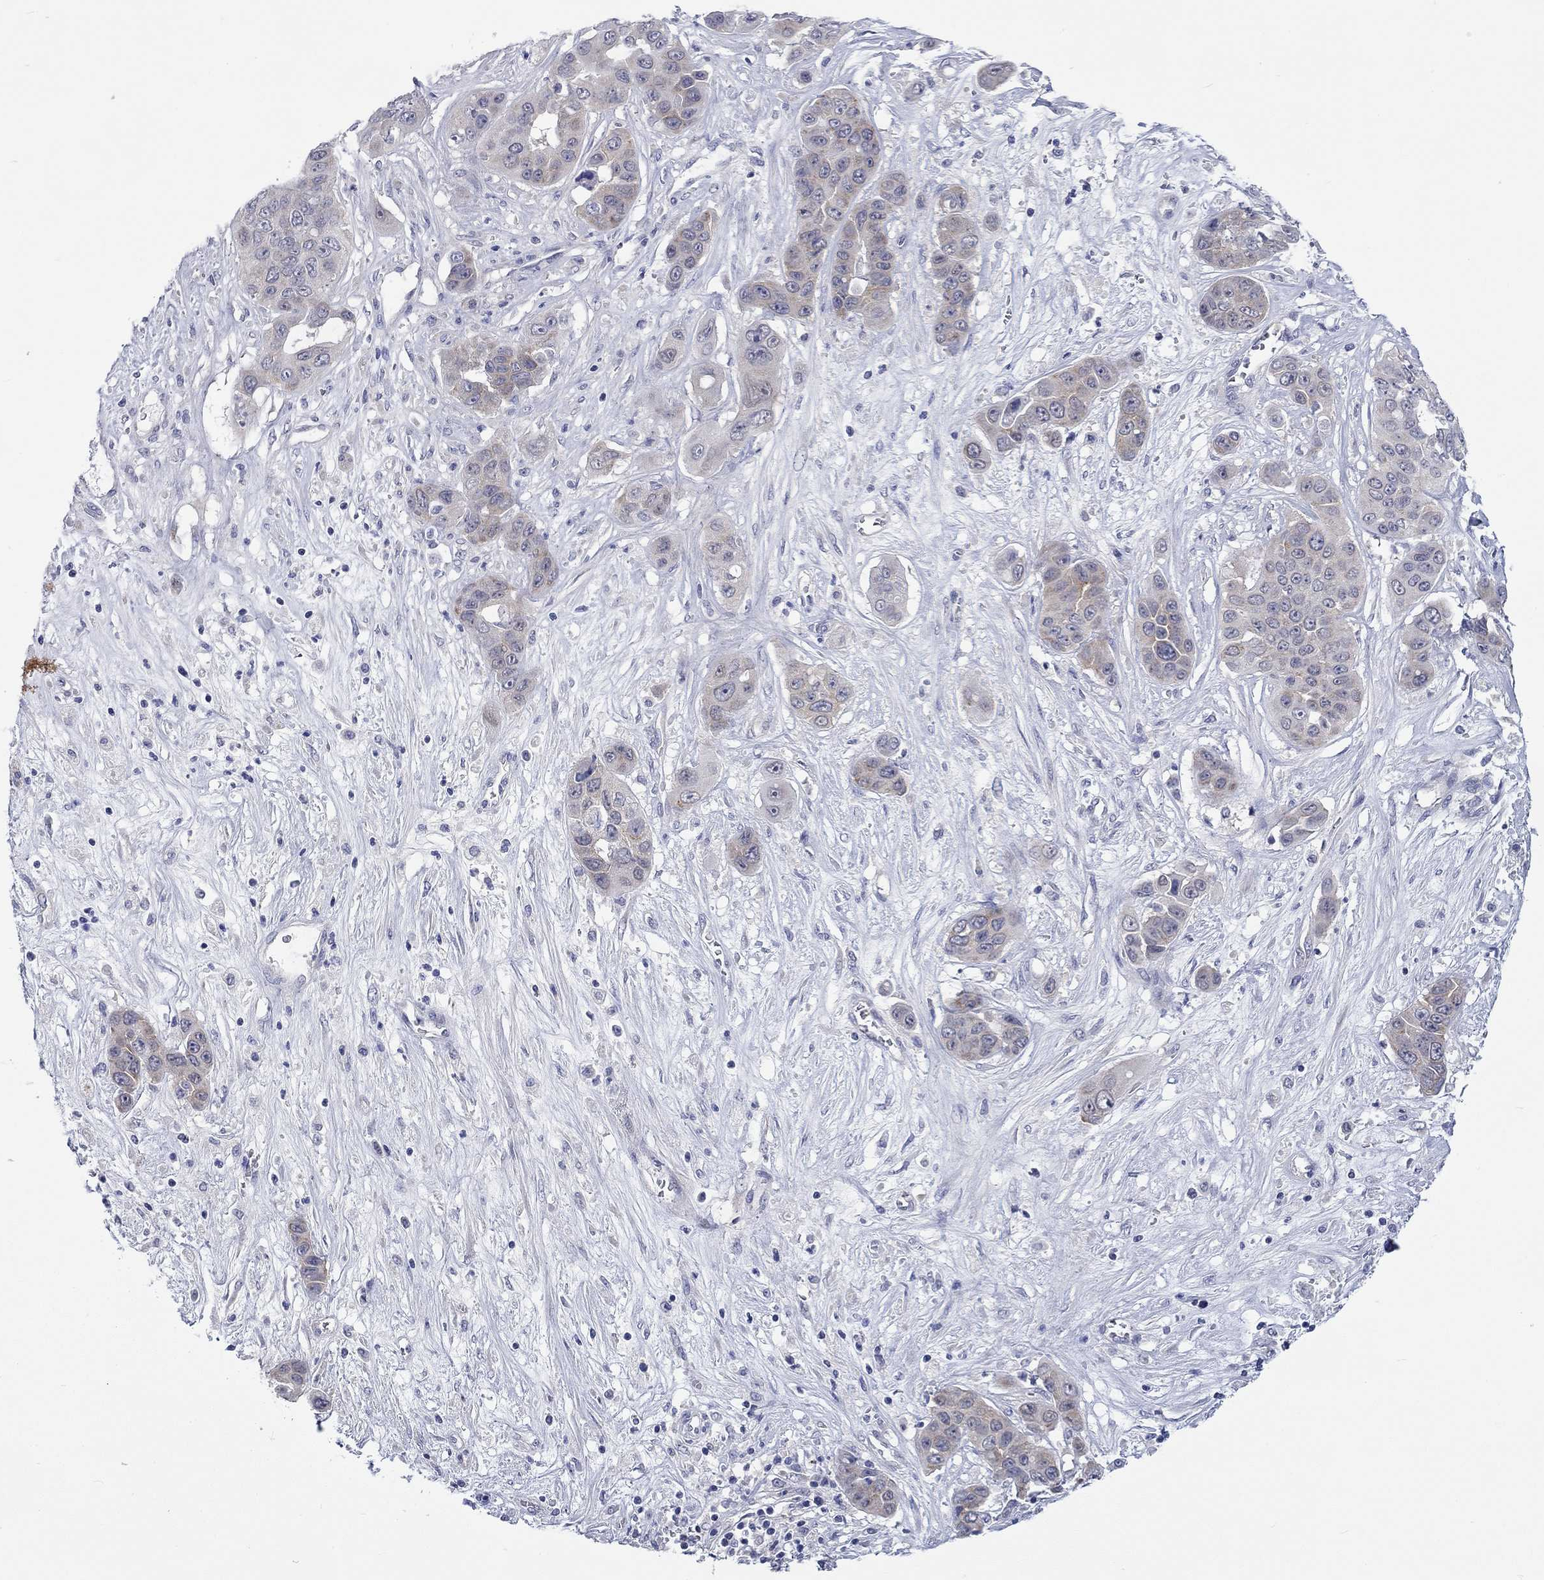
{"staining": {"intensity": "negative", "quantity": "none", "location": "none"}, "tissue": "liver cancer", "cell_type": "Tumor cells", "image_type": "cancer", "snomed": [{"axis": "morphology", "description": "Cholangiocarcinoma"}, {"axis": "topography", "description": "Liver"}], "caption": "Protein analysis of cholangiocarcinoma (liver) displays no significant expression in tumor cells.", "gene": "CERS1", "patient": {"sex": "female", "age": 52}}